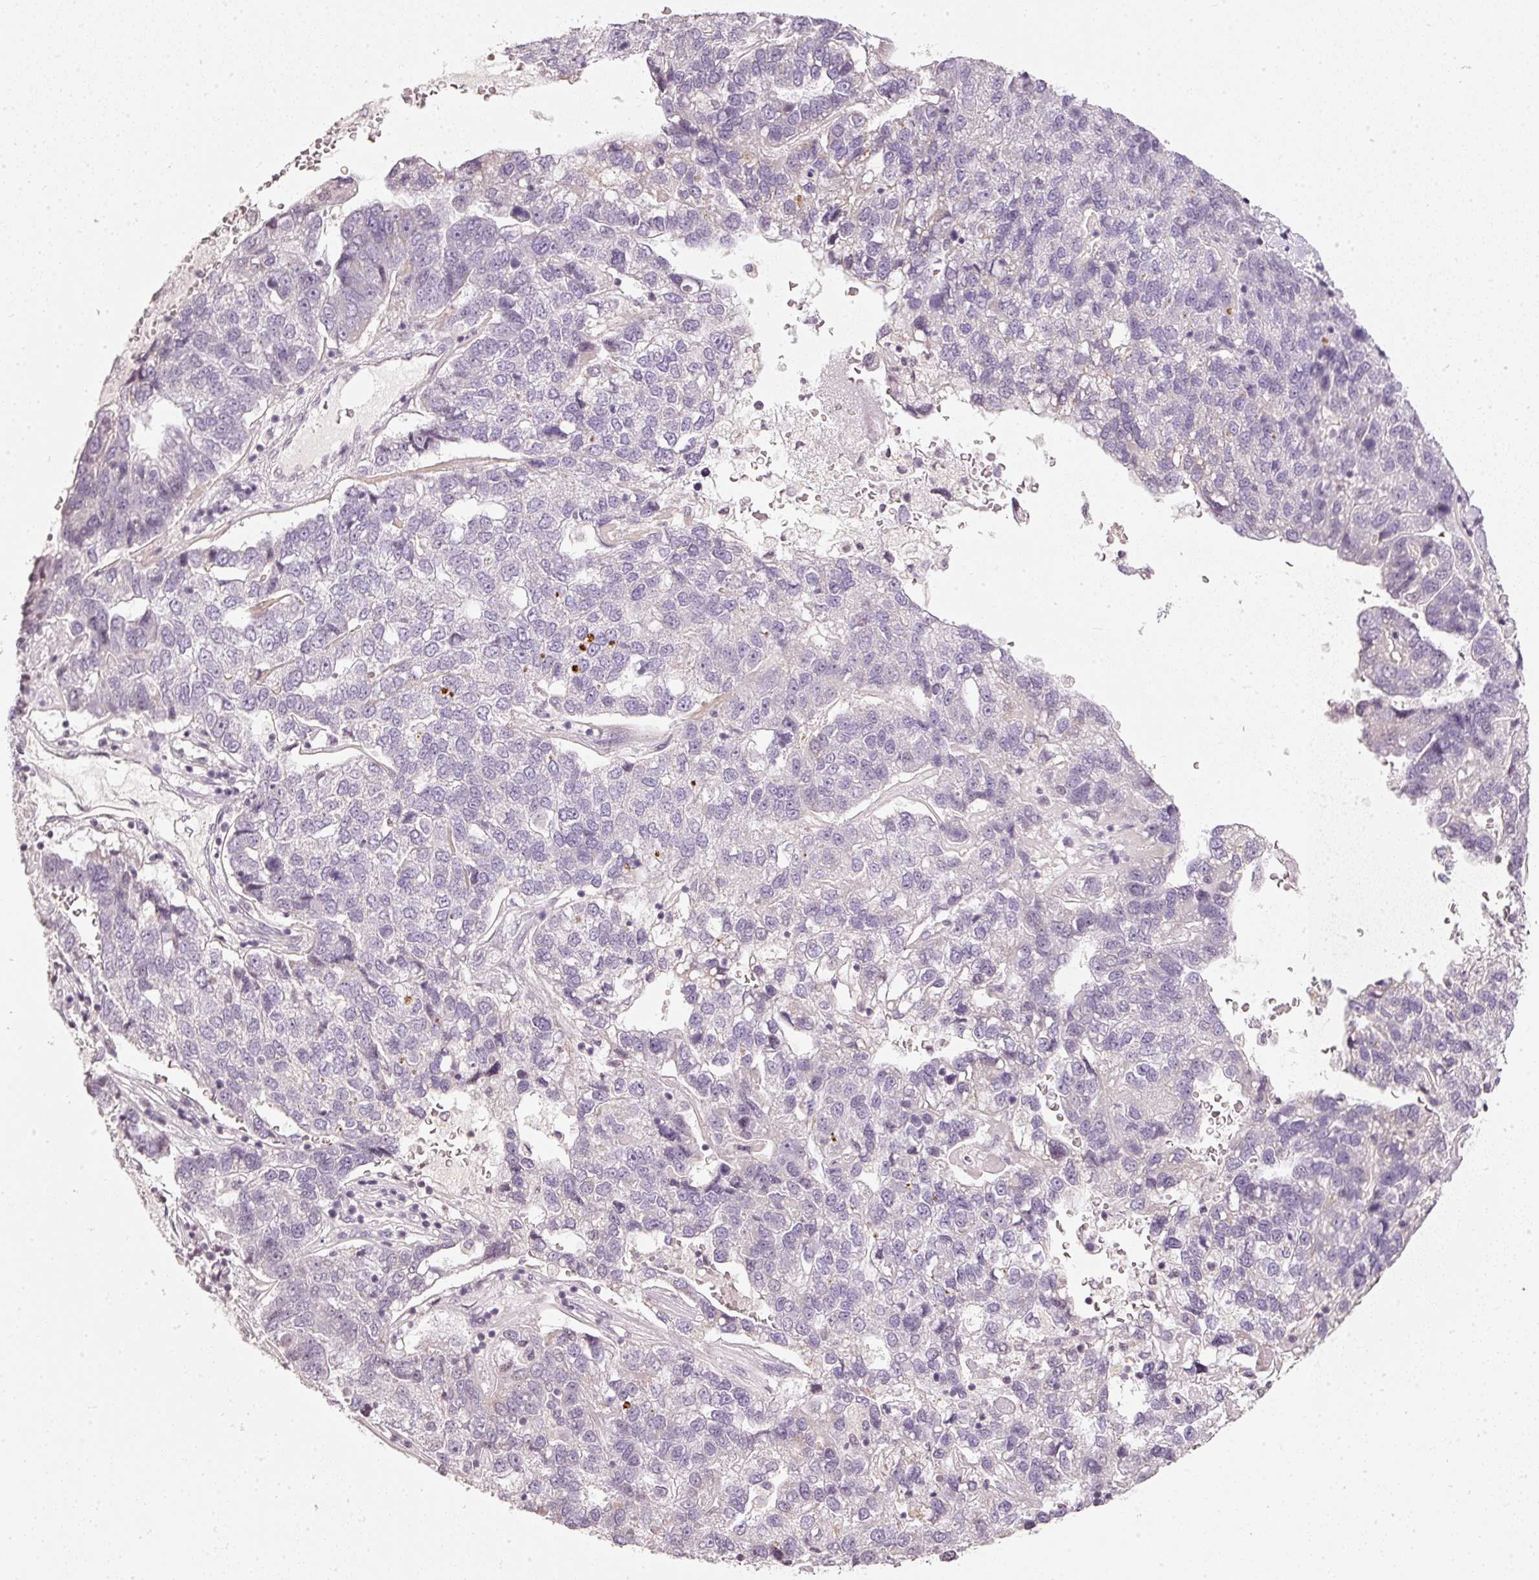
{"staining": {"intensity": "negative", "quantity": "none", "location": "none"}, "tissue": "pancreatic cancer", "cell_type": "Tumor cells", "image_type": "cancer", "snomed": [{"axis": "morphology", "description": "Adenocarcinoma, NOS"}, {"axis": "topography", "description": "Pancreas"}], "caption": "Immunohistochemistry (IHC) of adenocarcinoma (pancreatic) shows no expression in tumor cells.", "gene": "NRDE2", "patient": {"sex": "female", "age": 61}}